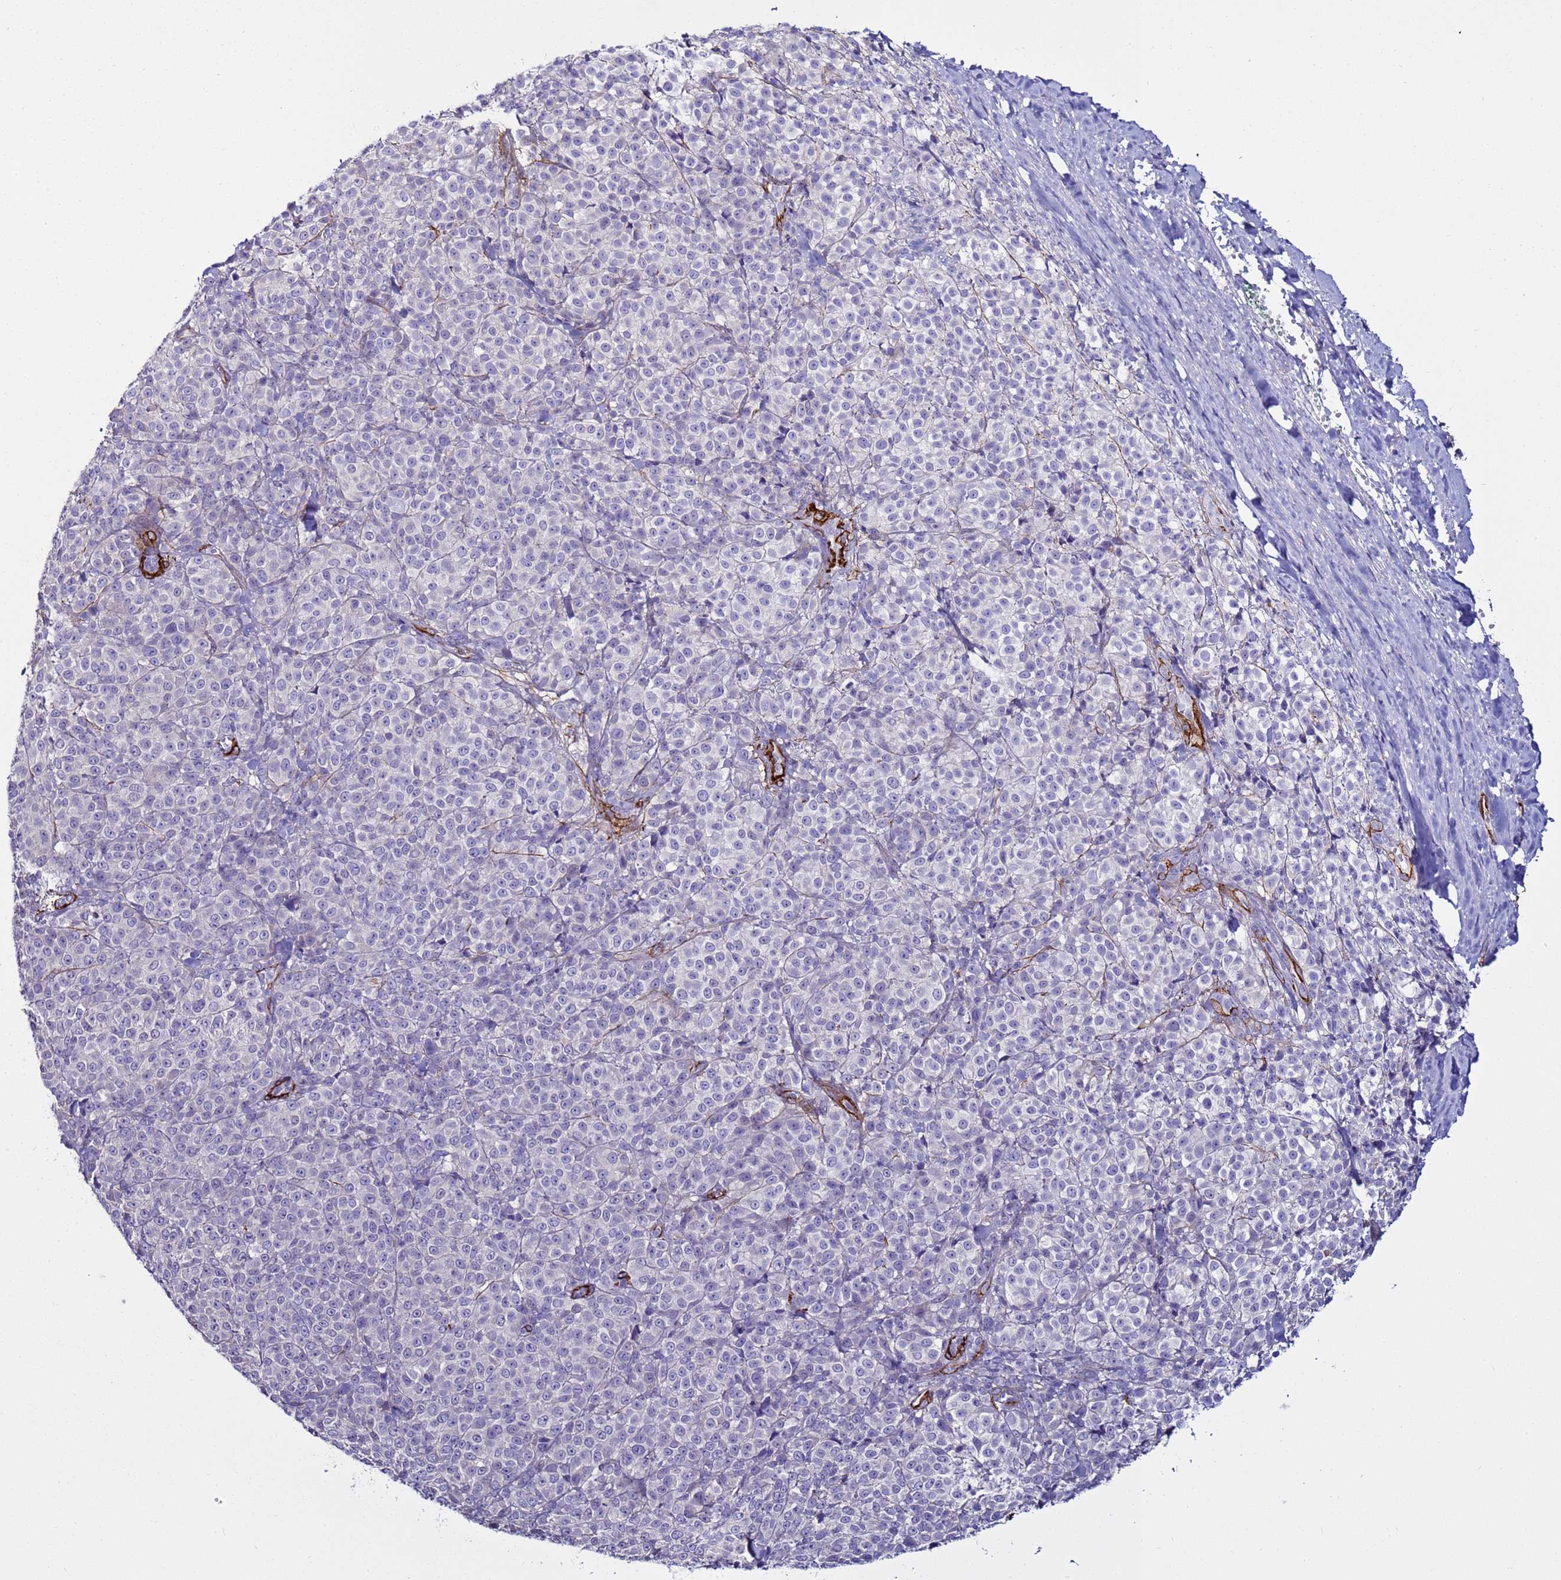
{"staining": {"intensity": "negative", "quantity": "none", "location": "none"}, "tissue": "melanoma", "cell_type": "Tumor cells", "image_type": "cancer", "snomed": [{"axis": "morphology", "description": "Normal tissue, NOS"}, {"axis": "morphology", "description": "Malignant melanoma, NOS"}, {"axis": "topography", "description": "Skin"}], "caption": "Immunohistochemical staining of human melanoma reveals no significant staining in tumor cells. (DAB (3,3'-diaminobenzidine) immunohistochemistry with hematoxylin counter stain).", "gene": "RABL2B", "patient": {"sex": "female", "age": 34}}